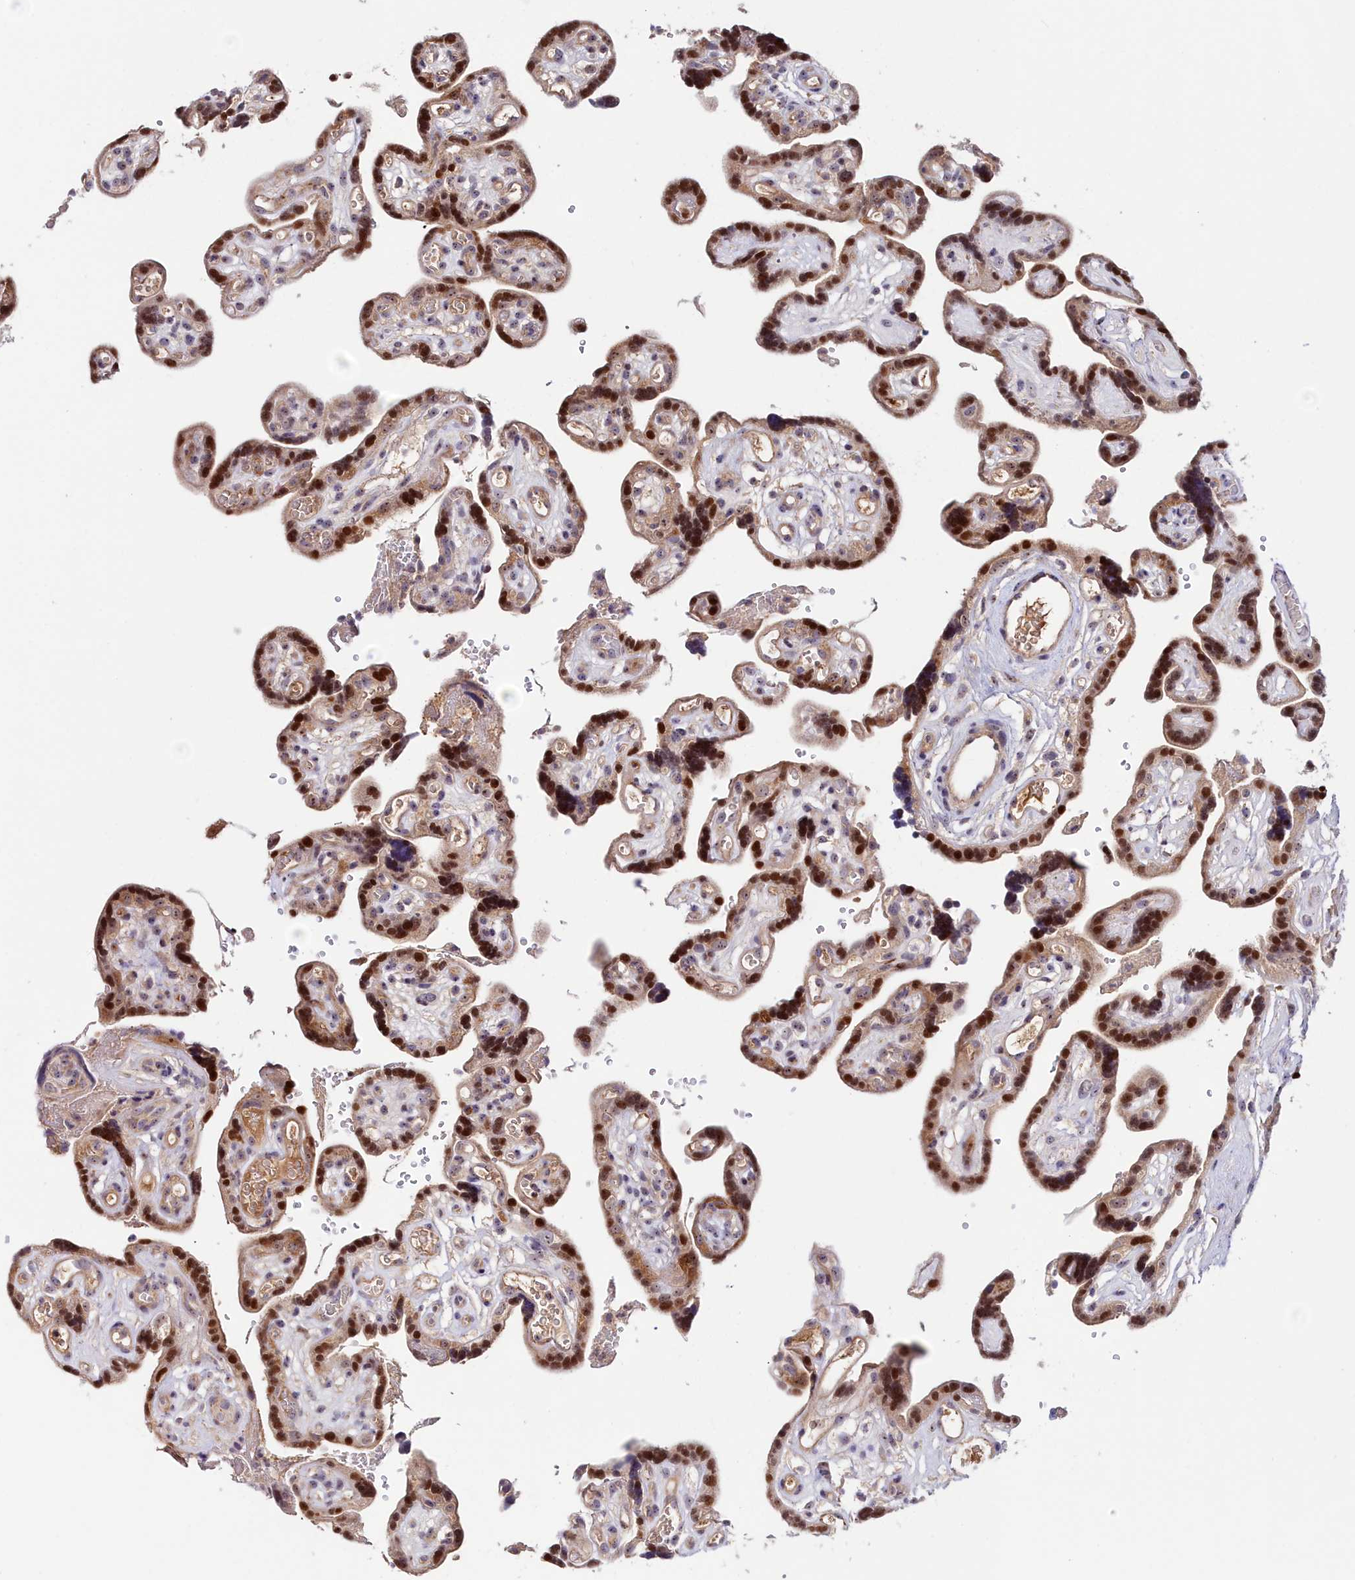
{"staining": {"intensity": "weak", "quantity": ">75%", "location": "cytoplasmic/membranous"}, "tissue": "placenta", "cell_type": "Decidual cells", "image_type": "normal", "snomed": [{"axis": "morphology", "description": "Normal tissue, NOS"}, {"axis": "topography", "description": "Placenta"}], "caption": "A photomicrograph of placenta stained for a protein demonstrates weak cytoplasmic/membranous brown staining in decidual cells. (brown staining indicates protein expression, while blue staining denotes nuclei).", "gene": "NEURL4", "patient": {"sex": "female", "age": 30}}